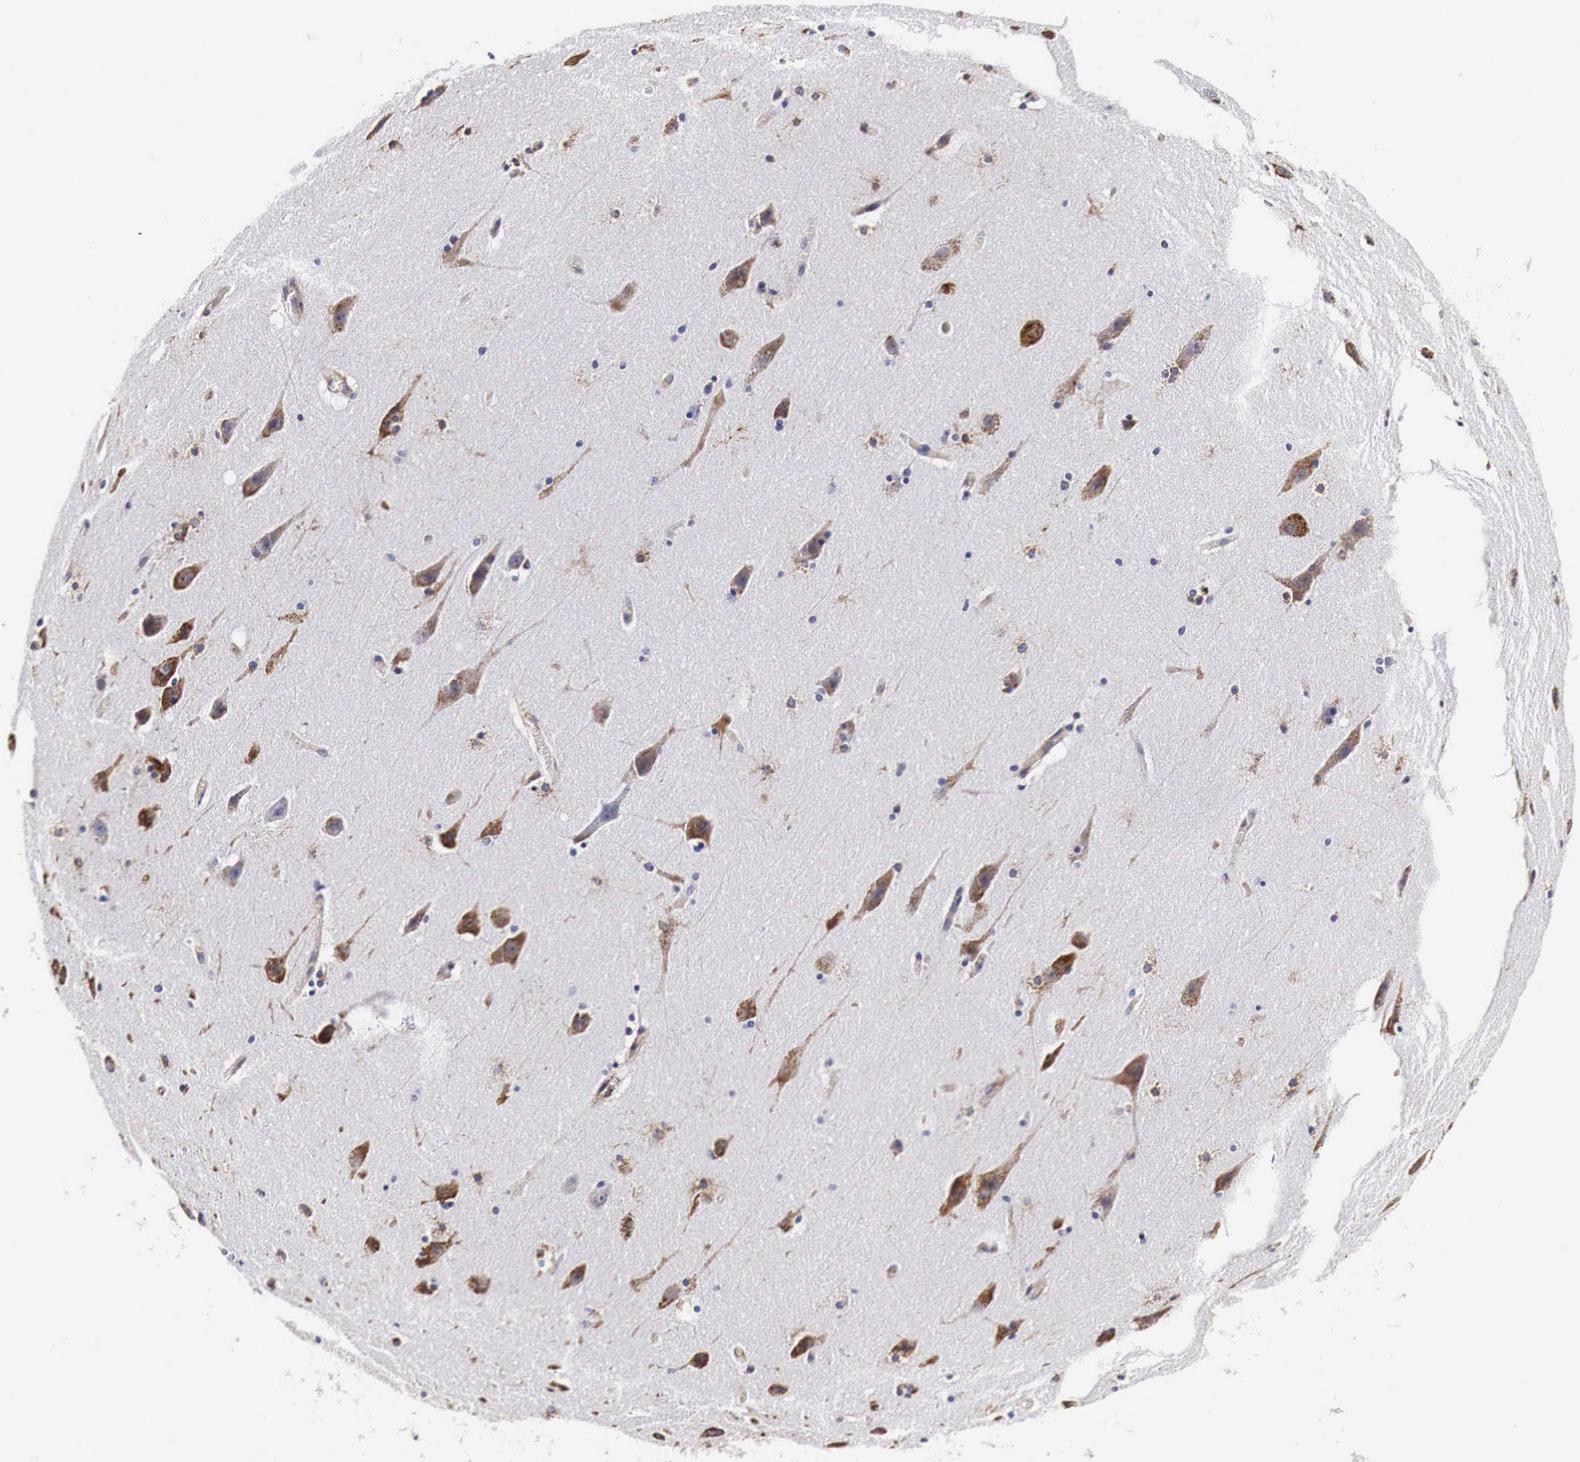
{"staining": {"intensity": "moderate", "quantity": ">75%", "location": "cytoplasmic/membranous"}, "tissue": "cerebral cortex", "cell_type": "Endothelial cells", "image_type": "normal", "snomed": [{"axis": "morphology", "description": "Normal tissue, NOS"}, {"axis": "topography", "description": "Cerebral cortex"}, {"axis": "topography", "description": "Hippocampus"}], "caption": "IHC staining of unremarkable cerebral cortex, which shows medium levels of moderate cytoplasmic/membranous expression in about >75% of endothelial cells indicating moderate cytoplasmic/membranous protein staining. The staining was performed using DAB (brown) for protein detection and nuclei were counterstained in hematoxylin (blue).", "gene": "CKAP4", "patient": {"sex": "female", "age": 19}}